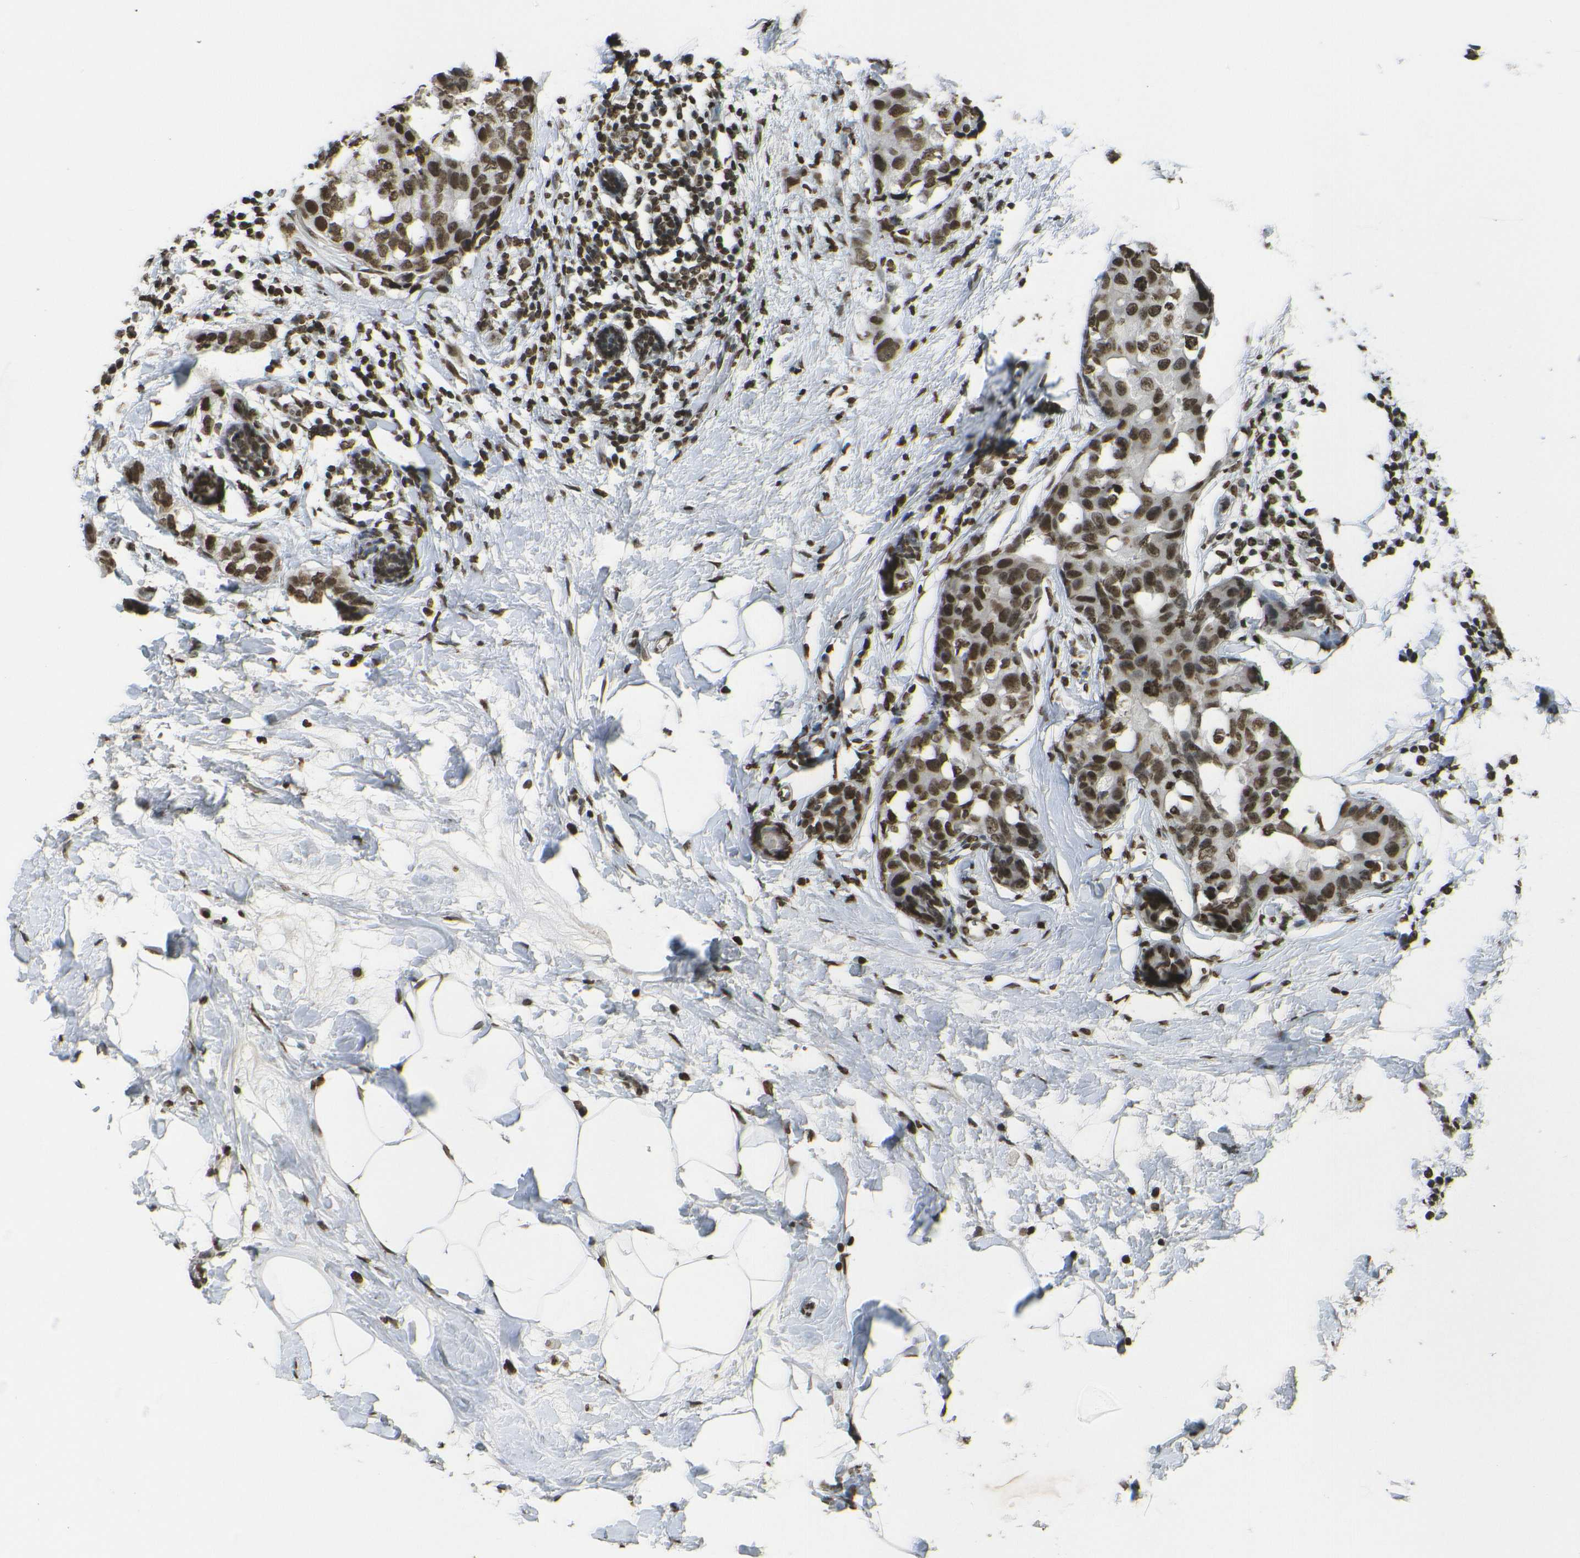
{"staining": {"intensity": "moderate", "quantity": ">75%", "location": "nuclear"}, "tissue": "breast cancer", "cell_type": "Tumor cells", "image_type": "cancer", "snomed": [{"axis": "morphology", "description": "Normal tissue, NOS"}, {"axis": "morphology", "description": "Duct carcinoma"}, {"axis": "topography", "description": "Breast"}], "caption": "A high-resolution histopathology image shows immunohistochemistry staining of breast infiltrating ductal carcinoma, which demonstrates moderate nuclear expression in about >75% of tumor cells.", "gene": "H4C16", "patient": {"sex": "female", "age": 50}}